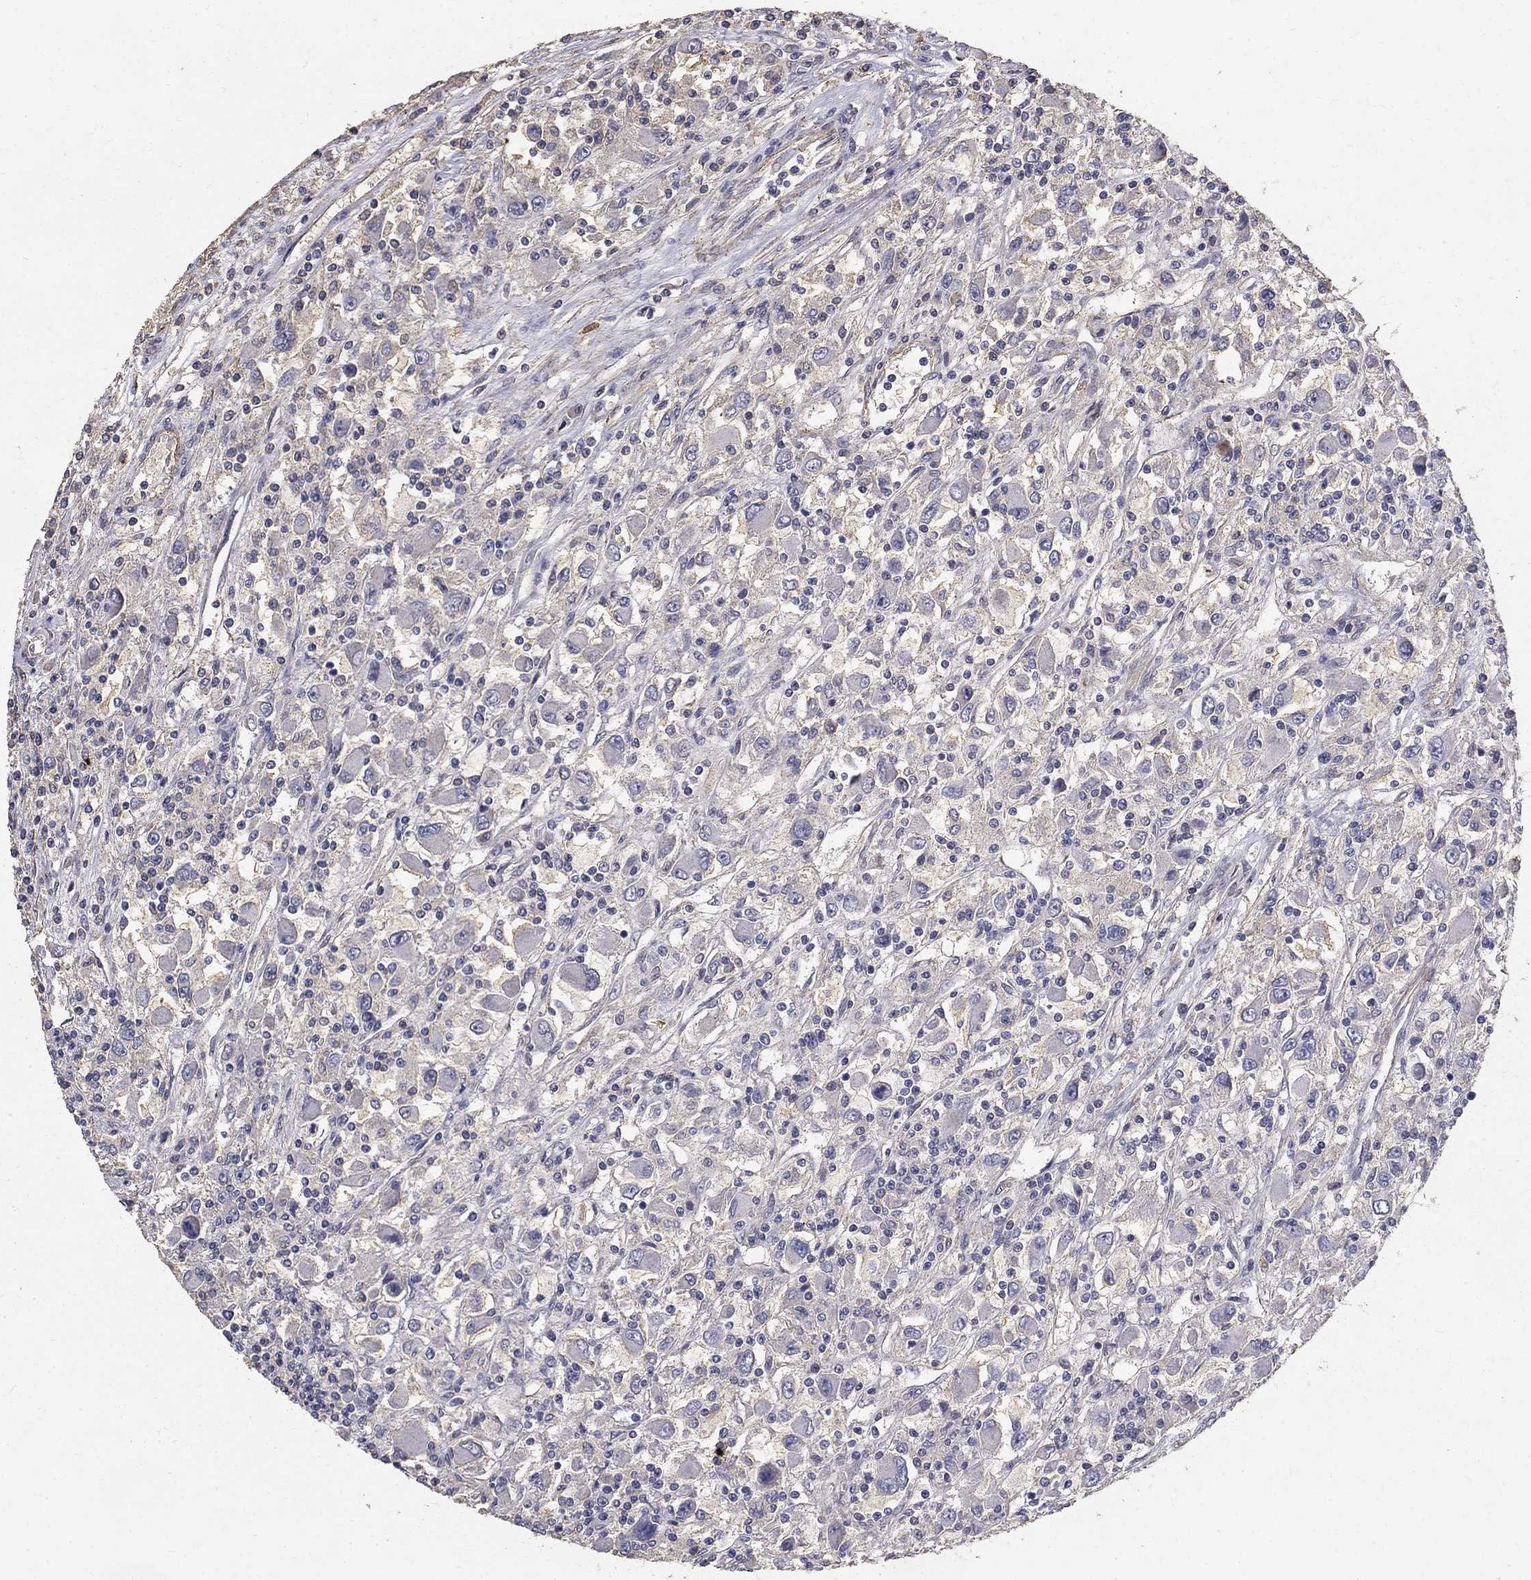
{"staining": {"intensity": "negative", "quantity": "none", "location": "none"}, "tissue": "renal cancer", "cell_type": "Tumor cells", "image_type": "cancer", "snomed": [{"axis": "morphology", "description": "Adenocarcinoma, NOS"}, {"axis": "topography", "description": "Kidney"}], "caption": "IHC photomicrograph of neoplastic tissue: human renal cancer stained with DAB (3,3'-diaminobenzidine) reveals no significant protein staining in tumor cells. Brightfield microscopy of immunohistochemistry (IHC) stained with DAB (brown) and hematoxylin (blue), captured at high magnification.", "gene": "MPP2", "patient": {"sex": "female", "age": 67}}